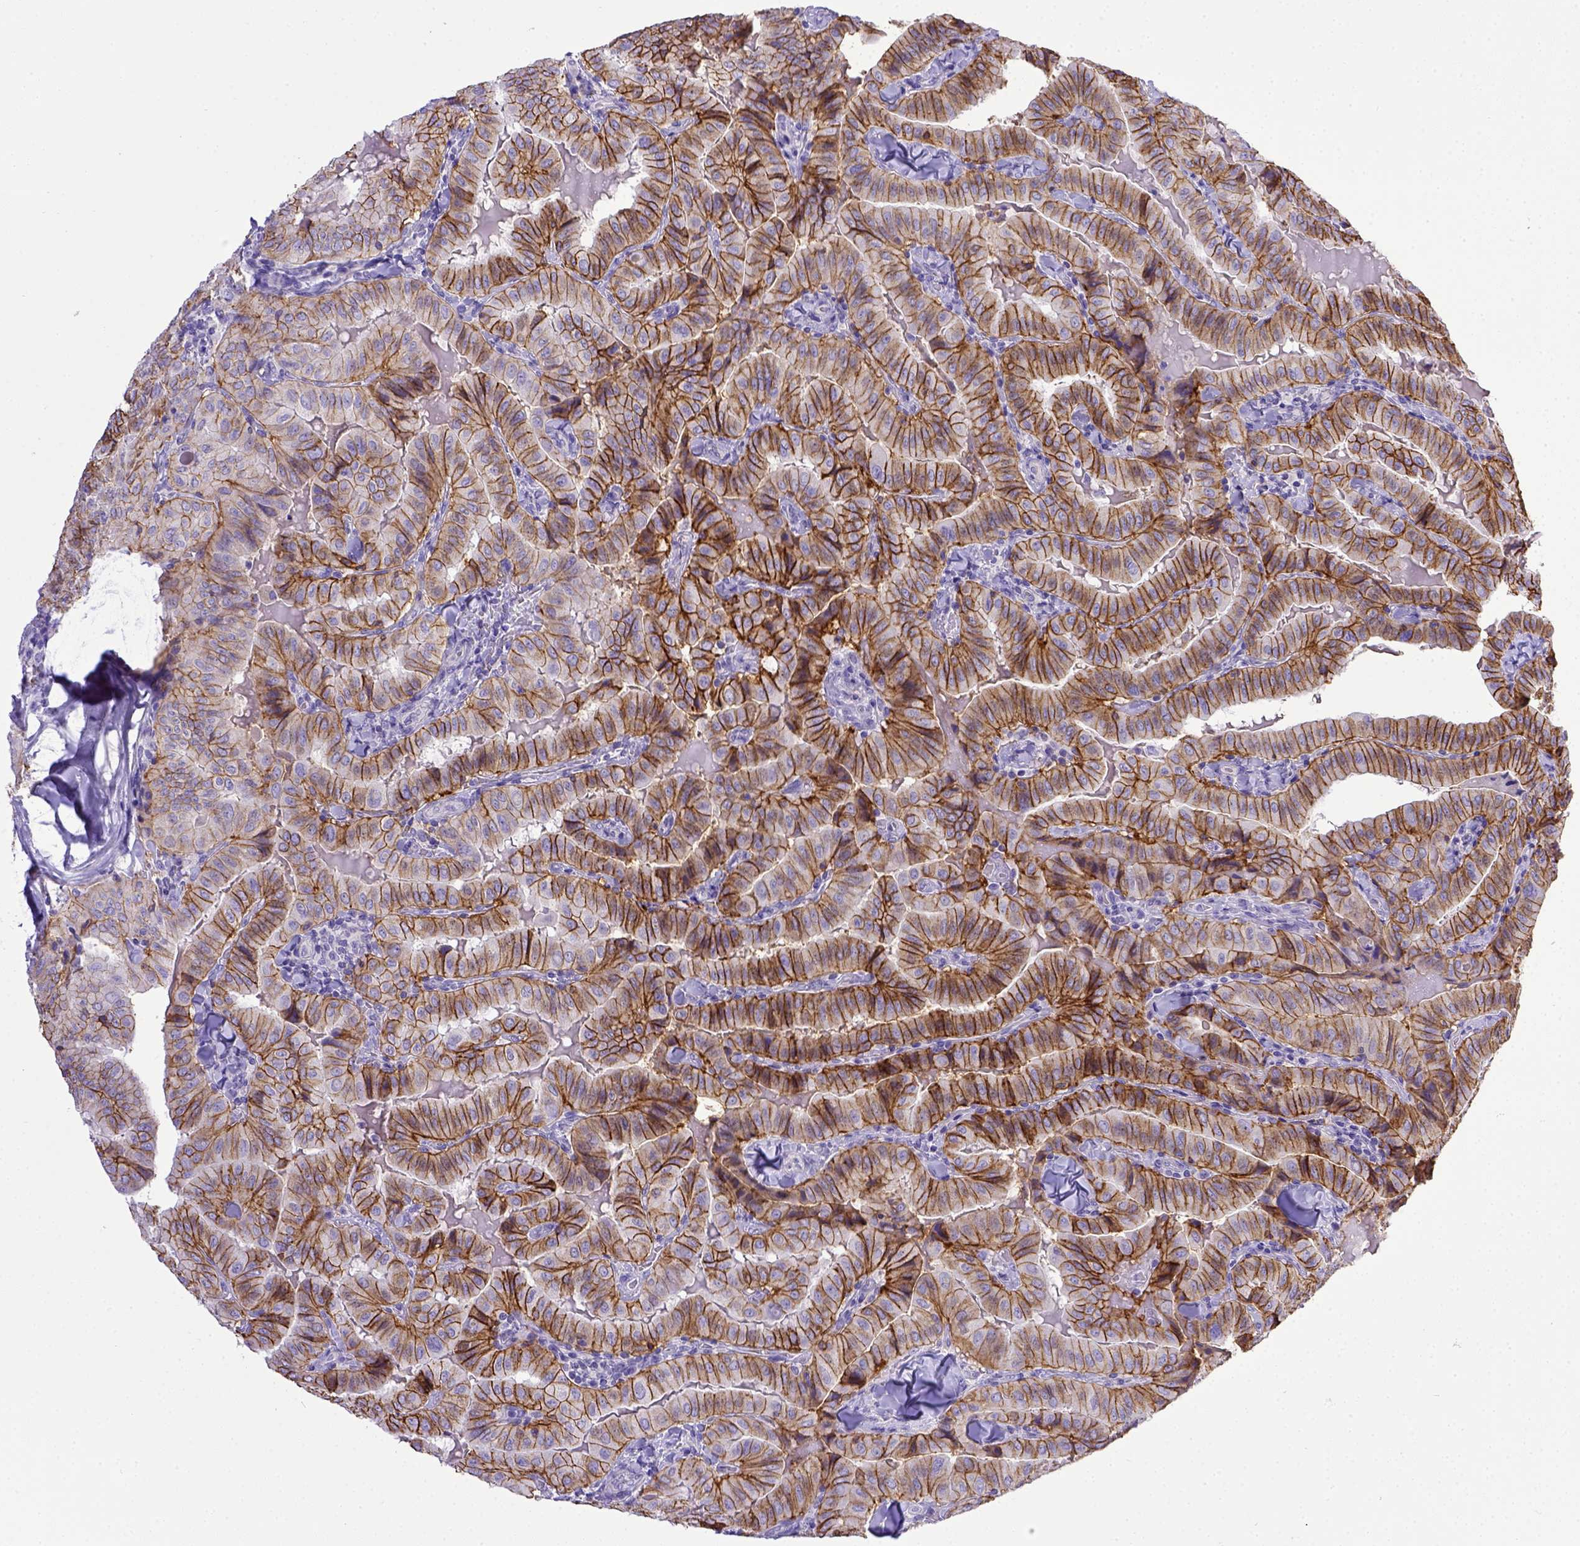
{"staining": {"intensity": "strong", "quantity": ">75%", "location": "cytoplasmic/membranous"}, "tissue": "thyroid cancer", "cell_type": "Tumor cells", "image_type": "cancer", "snomed": [{"axis": "morphology", "description": "Papillary adenocarcinoma, NOS"}, {"axis": "topography", "description": "Thyroid gland"}], "caption": "IHC micrograph of thyroid cancer stained for a protein (brown), which reveals high levels of strong cytoplasmic/membranous staining in about >75% of tumor cells.", "gene": "BTN1A1", "patient": {"sex": "female", "age": 68}}